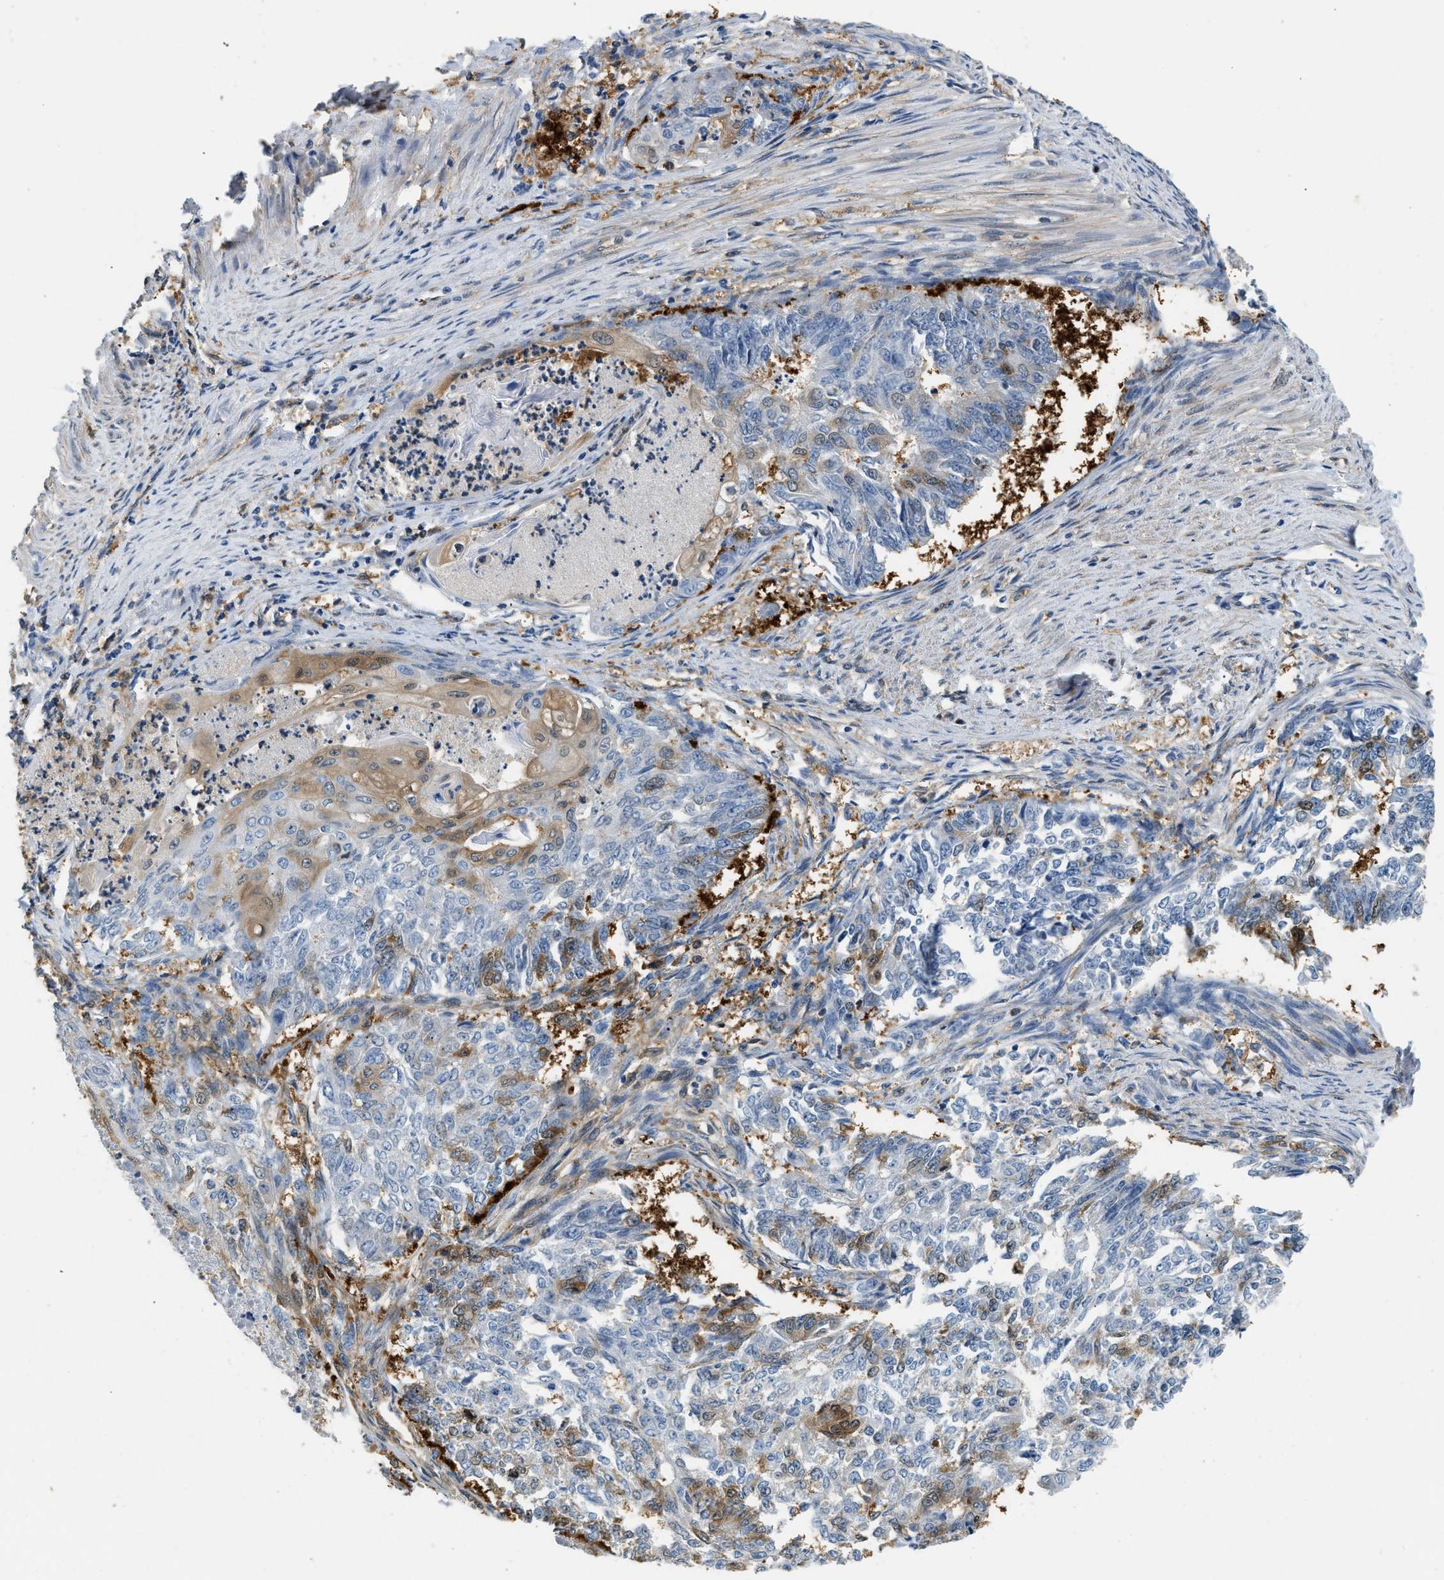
{"staining": {"intensity": "moderate", "quantity": "<25%", "location": "cytoplasmic/membranous,nuclear"}, "tissue": "endometrial cancer", "cell_type": "Tumor cells", "image_type": "cancer", "snomed": [{"axis": "morphology", "description": "Adenocarcinoma, NOS"}, {"axis": "topography", "description": "Endometrium"}], "caption": "Adenocarcinoma (endometrial) tissue reveals moderate cytoplasmic/membranous and nuclear staining in approximately <25% of tumor cells, visualized by immunohistochemistry.", "gene": "EIF4EBP2", "patient": {"sex": "female", "age": 32}}